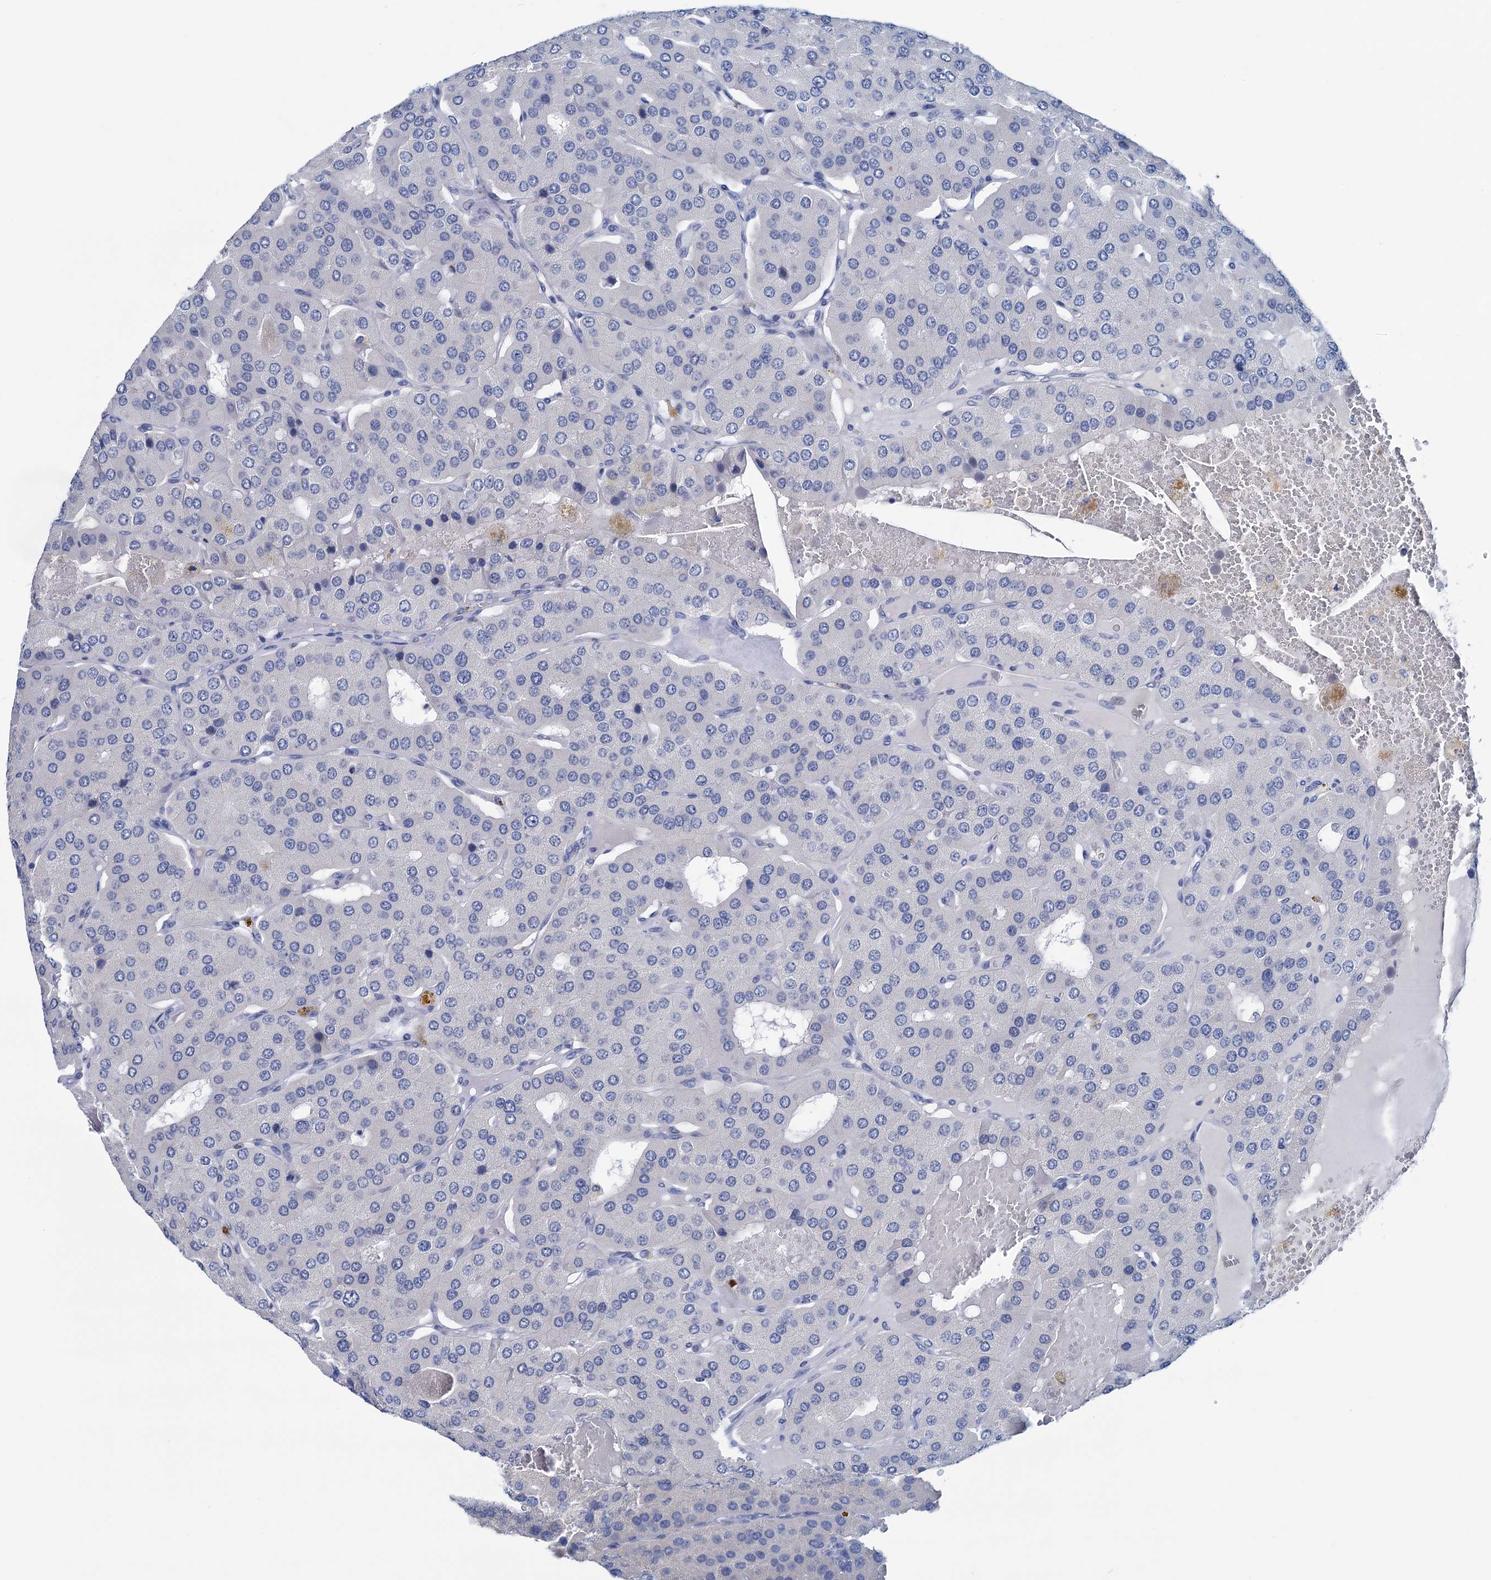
{"staining": {"intensity": "negative", "quantity": "none", "location": "none"}, "tissue": "parathyroid gland", "cell_type": "Glandular cells", "image_type": "normal", "snomed": [{"axis": "morphology", "description": "Normal tissue, NOS"}, {"axis": "morphology", "description": "Adenoma, NOS"}, {"axis": "topography", "description": "Parathyroid gland"}], "caption": "The photomicrograph shows no staining of glandular cells in unremarkable parathyroid gland. (Immunohistochemistry (ihc), brightfield microscopy, high magnification).", "gene": "MYOZ3", "patient": {"sex": "female", "age": 86}}